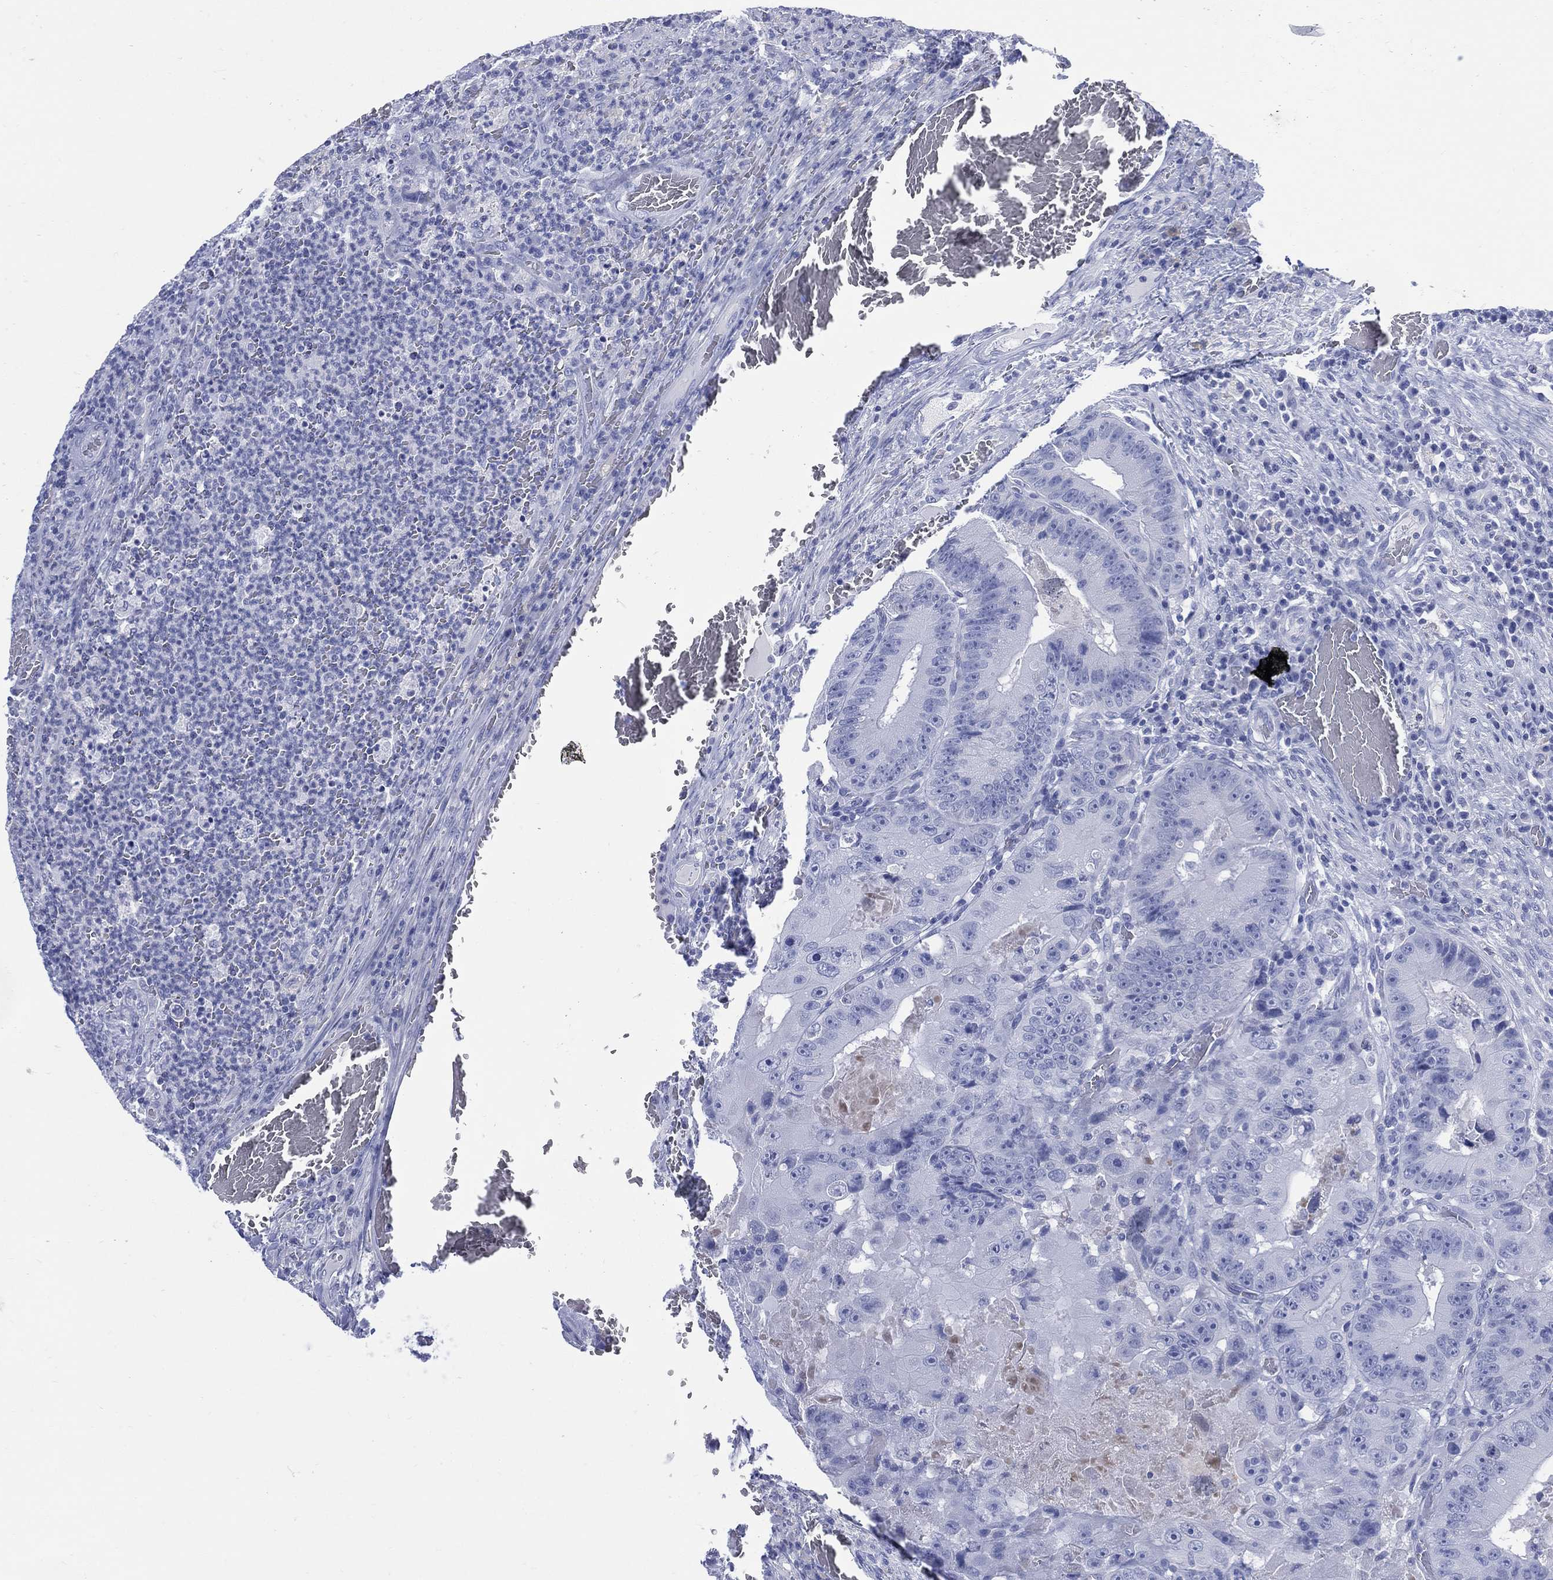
{"staining": {"intensity": "negative", "quantity": "none", "location": "none"}, "tissue": "colorectal cancer", "cell_type": "Tumor cells", "image_type": "cancer", "snomed": [{"axis": "morphology", "description": "Adenocarcinoma, NOS"}, {"axis": "topography", "description": "Colon"}], "caption": "IHC histopathology image of human colorectal adenocarcinoma stained for a protein (brown), which shows no expression in tumor cells.", "gene": "LRRD1", "patient": {"sex": "female", "age": 86}}